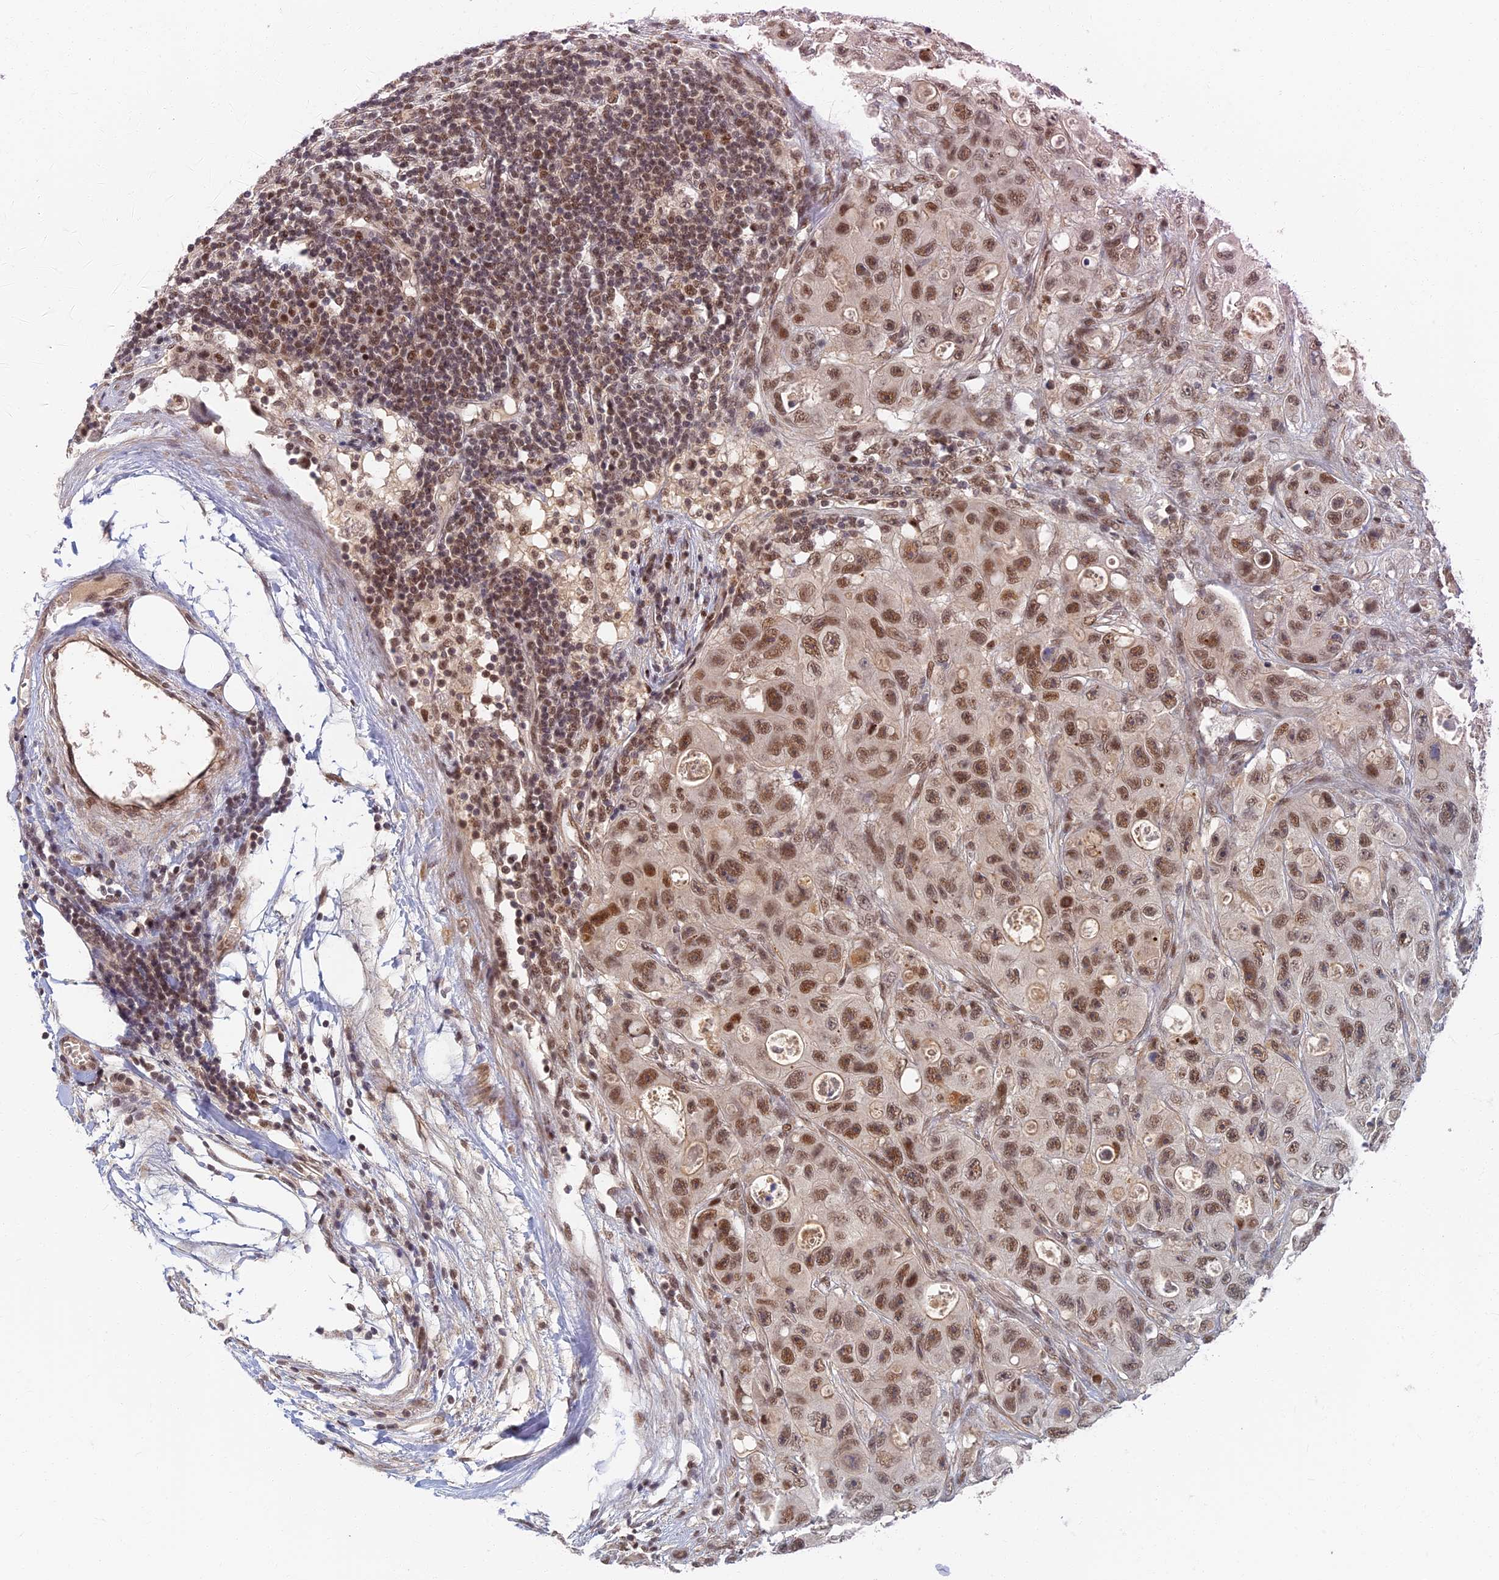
{"staining": {"intensity": "moderate", "quantity": ">75%", "location": "nuclear"}, "tissue": "colorectal cancer", "cell_type": "Tumor cells", "image_type": "cancer", "snomed": [{"axis": "morphology", "description": "Adenocarcinoma, NOS"}, {"axis": "topography", "description": "Colon"}], "caption": "IHC photomicrograph of neoplastic tissue: human colorectal adenocarcinoma stained using immunohistochemistry demonstrates medium levels of moderate protein expression localized specifically in the nuclear of tumor cells, appearing as a nuclear brown color.", "gene": "TCEA2", "patient": {"sex": "female", "age": 46}}